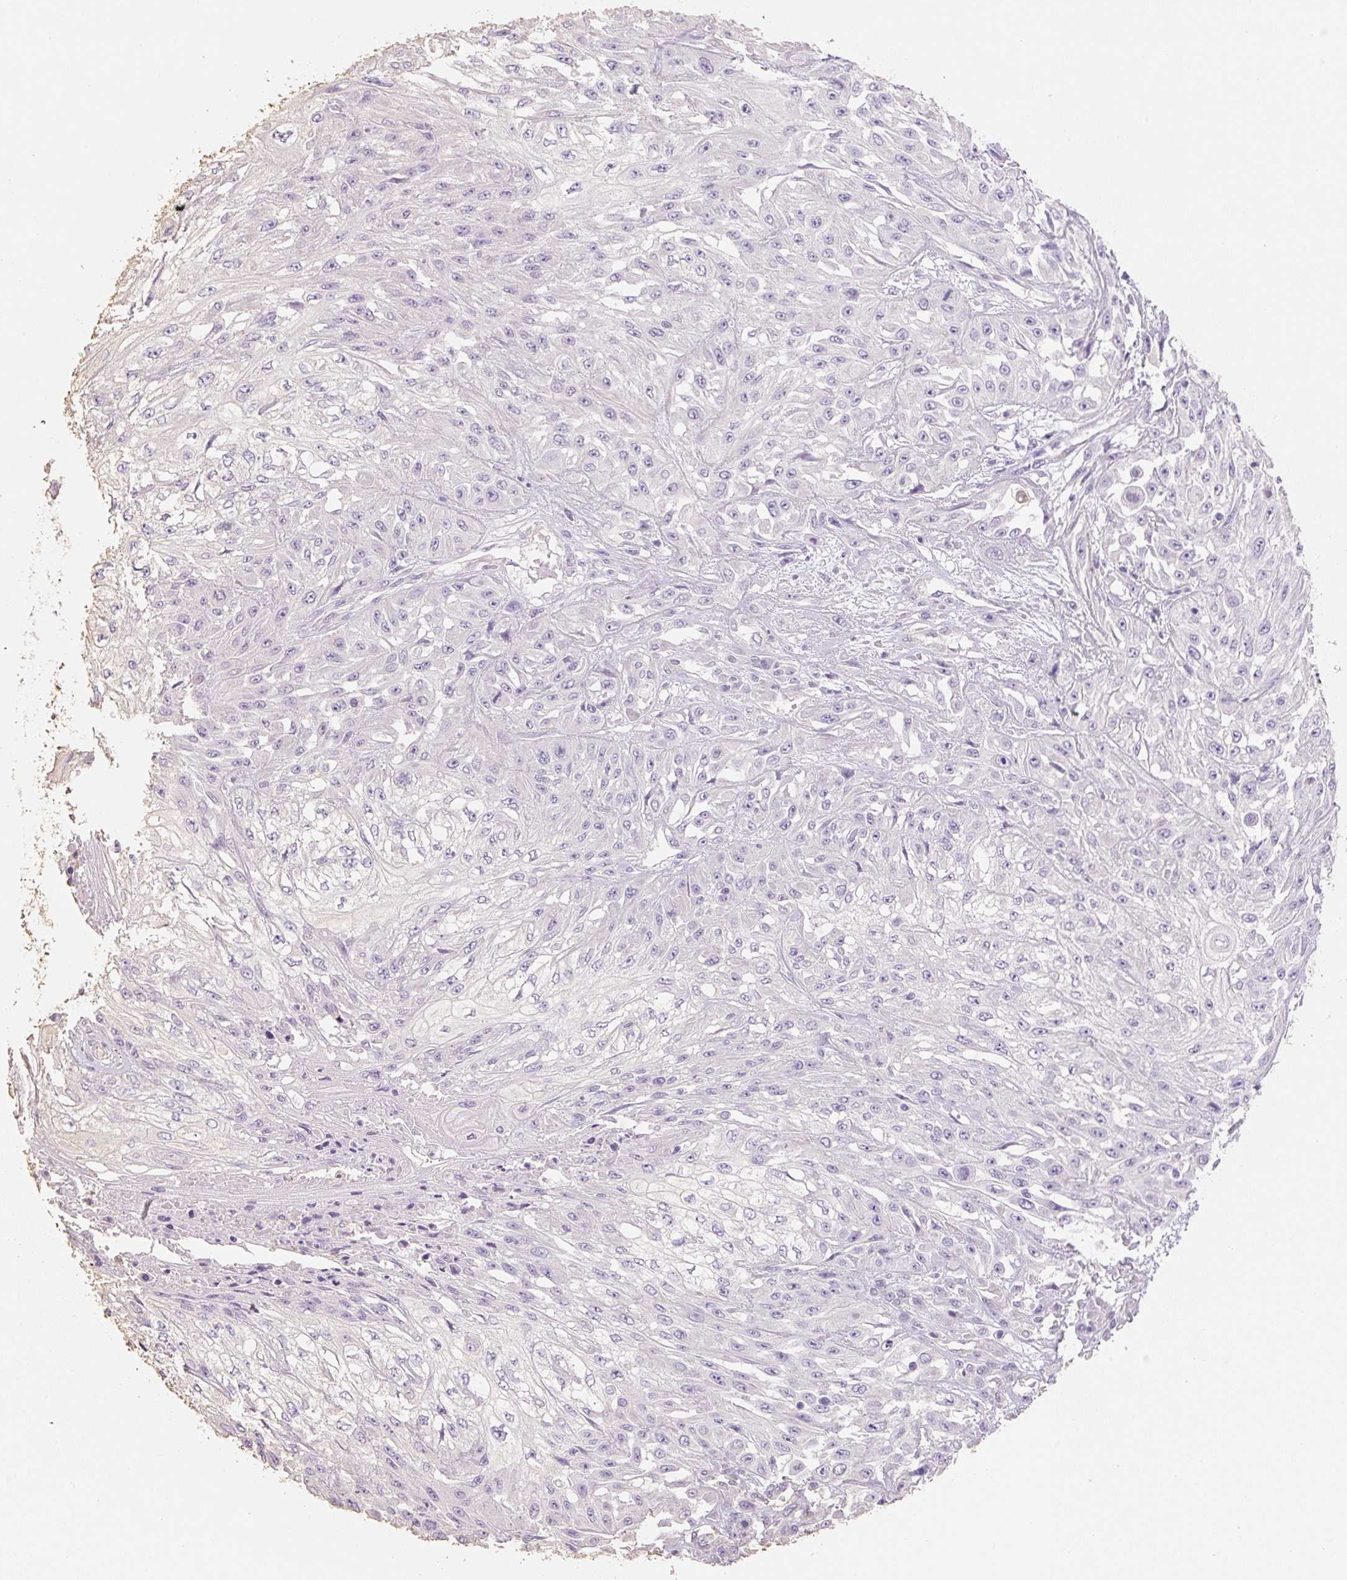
{"staining": {"intensity": "negative", "quantity": "none", "location": "none"}, "tissue": "skin cancer", "cell_type": "Tumor cells", "image_type": "cancer", "snomed": [{"axis": "morphology", "description": "Squamous cell carcinoma, NOS"}, {"axis": "morphology", "description": "Squamous cell carcinoma, metastatic, NOS"}, {"axis": "topography", "description": "Skin"}, {"axis": "topography", "description": "Lymph node"}], "caption": "Immunohistochemistry micrograph of neoplastic tissue: squamous cell carcinoma (skin) stained with DAB (3,3'-diaminobenzidine) shows no significant protein staining in tumor cells.", "gene": "MBOAT7", "patient": {"sex": "male", "age": 75}}